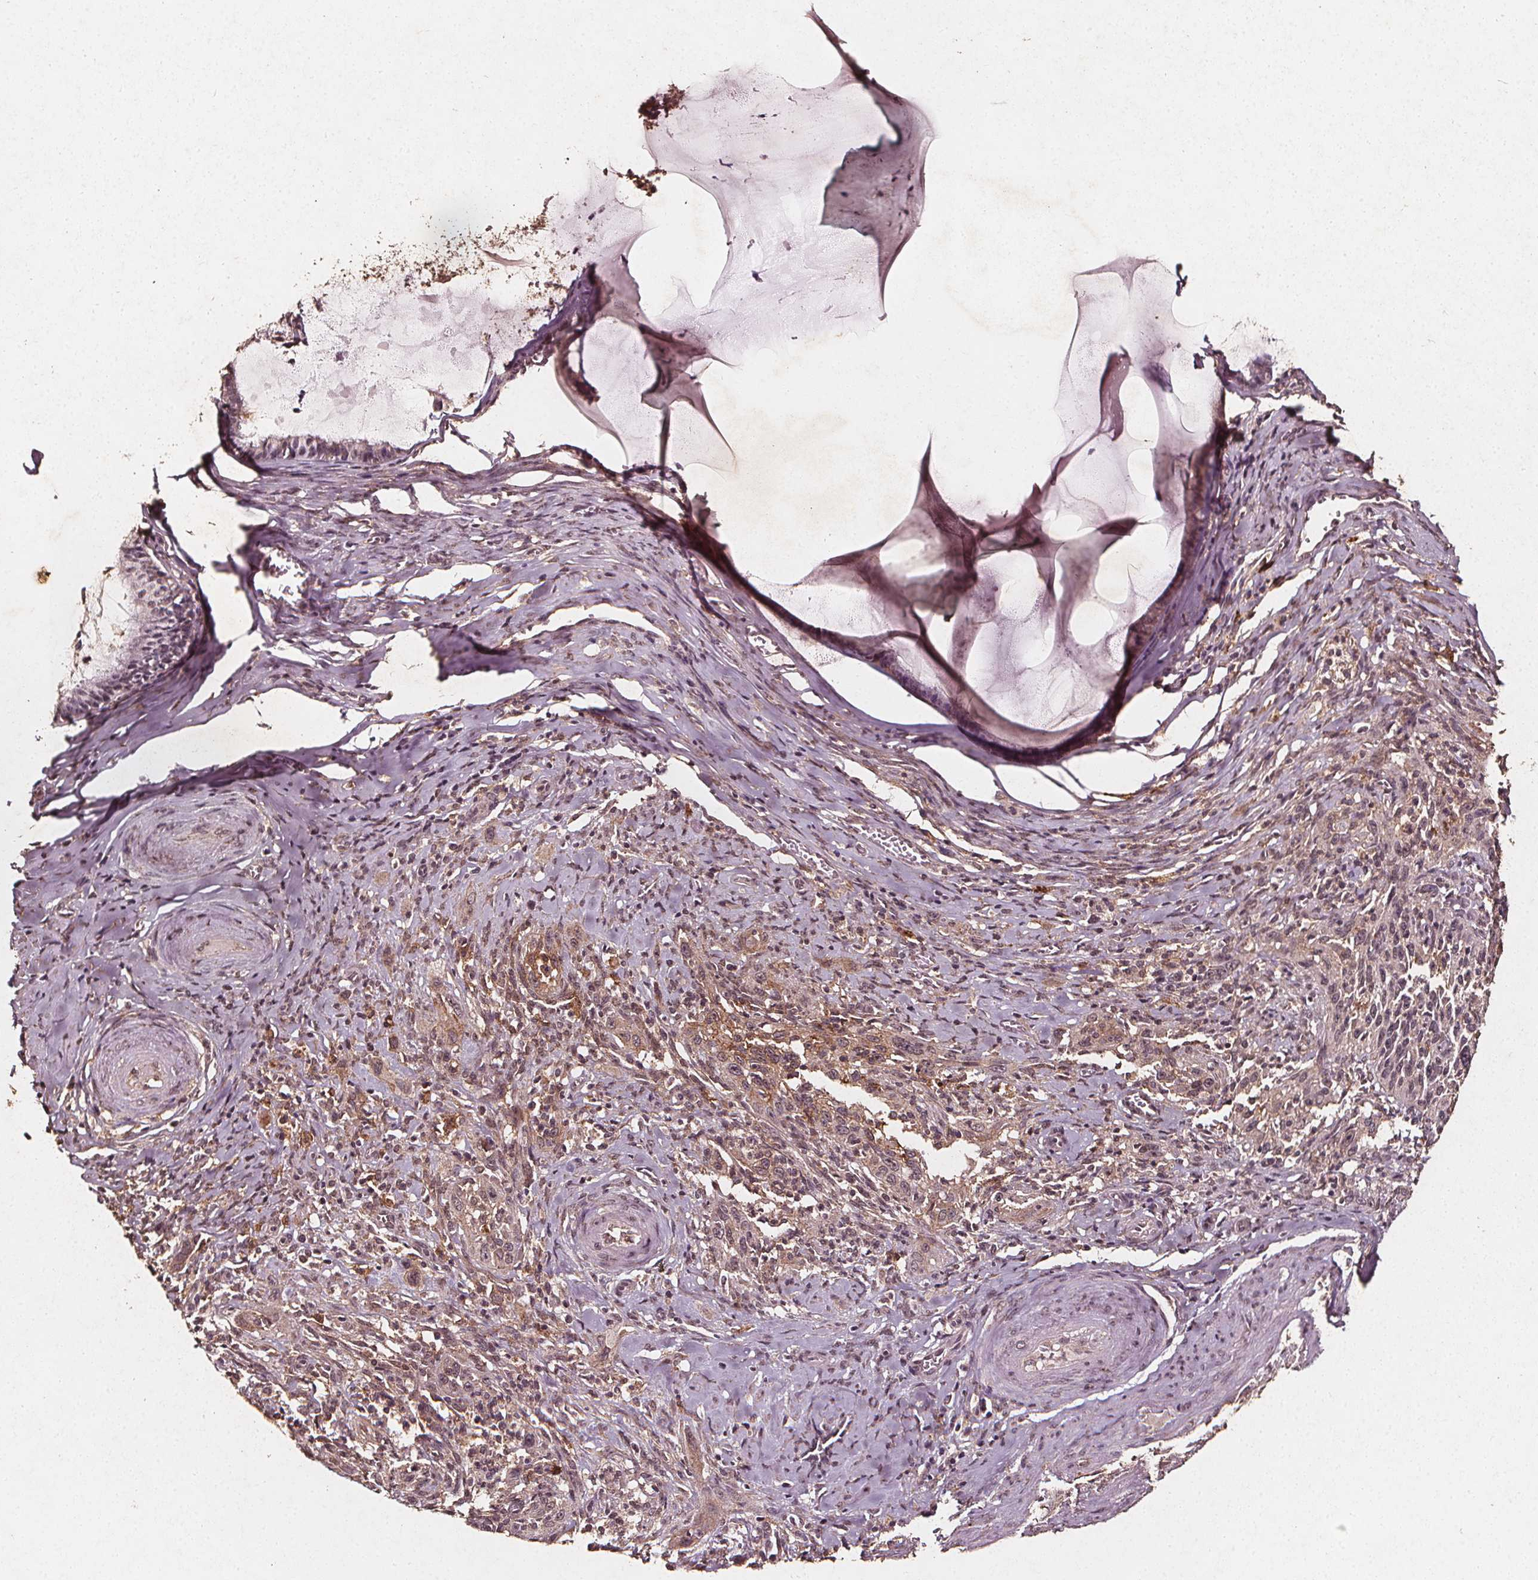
{"staining": {"intensity": "weak", "quantity": "25%-75%", "location": "cytoplasmic/membranous"}, "tissue": "cervical cancer", "cell_type": "Tumor cells", "image_type": "cancer", "snomed": [{"axis": "morphology", "description": "Squamous cell carcinoma, NOS"}, {"axis": "topography", "description": "Cervix"}], "caption": "Cervical cancer tissue displays weak cytoplasmic/membranous staining in approximately 25%-75% of tumor cells", "gene": "ABCA1", "patient": {"sex": "female", "age": 51}}